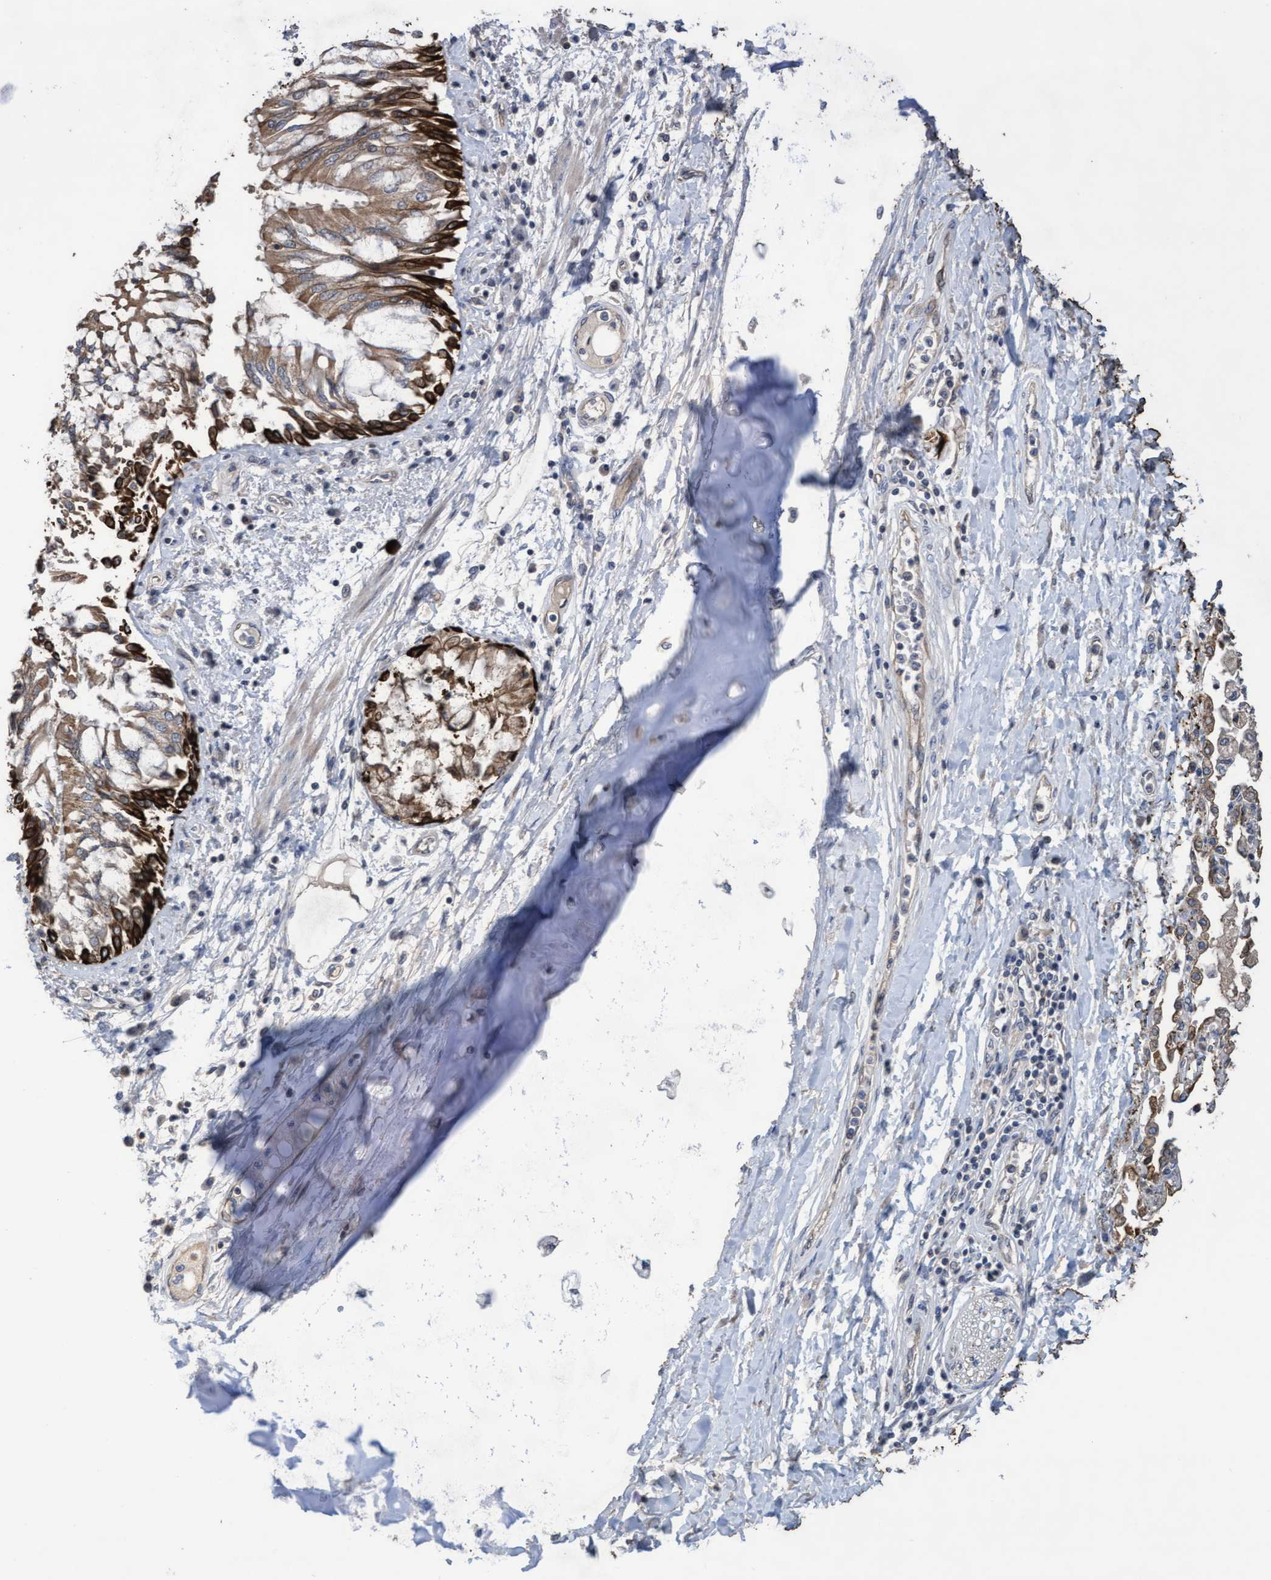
{"staining": {"intensity": "strong", "quantity": "25%-75%", "location": "cytoplasmic/membranous"}, "tissue": "lung cancer", "cell_type": "Tumor cells", "image_type": "cancer", "snomed": [{"axis": "morphology", "description": "Normal tissue, NOS"}, {"axis": "morphology", "description": "Squamous cell carcinoma, NOS"}, {"axis": "topography", "description": "Lymph node"}, {"axis": "topography", "description": "Cartilage tissue"}, {"axis": "topography", "description": "Bronchus"}, {"axis": "topography", "description": "Lung"}, {"axis": "topography", "description": "Peripheral nerve tissue"}], "caption": "Human lung cancer (squamous cell carcinoma) stained with a protein marker demonstrates strong staining in tumor cells.", "gene": "KRT24", "patient": {"sex": "female", "age": 49}}